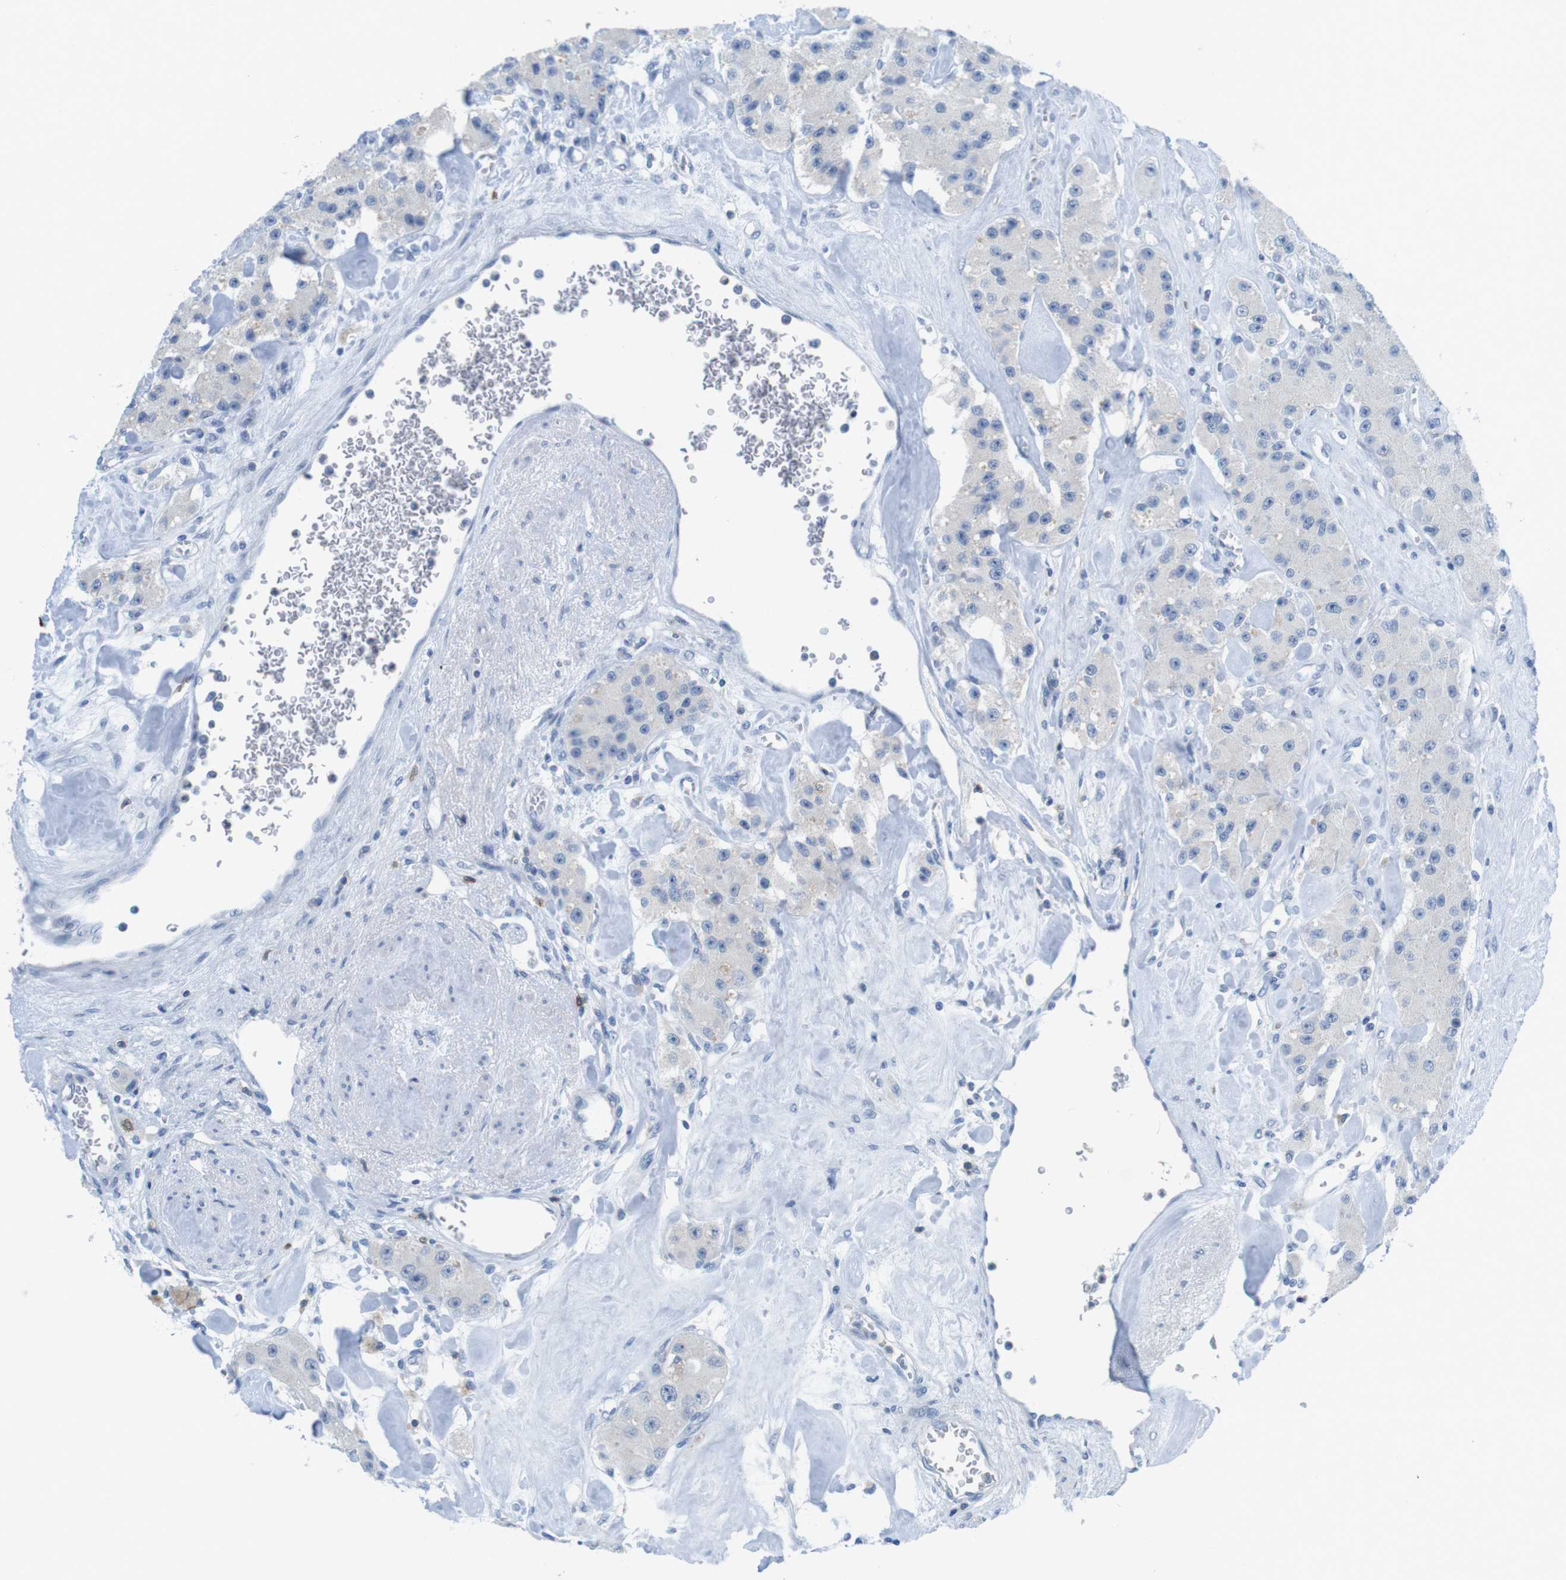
{"staining": {"intensity": "negative", "quantity": "none", "location": "none"}, "tissue": "carcinoid", "cell_type": "Tumor cells", "image_type": "cancer", "snomed": [{"axis": "morphology", "description": "Carcinoid, malignant, NOS"}, {"axis": "topography", "description": "Pancreas"}], "caption": "The immunohistochemistry (IHC) image has no significant expression in tumor cells of malignant carcinoid tissue.", "gene": "CD5", "patient": {"sex": "male", "age": 41}}